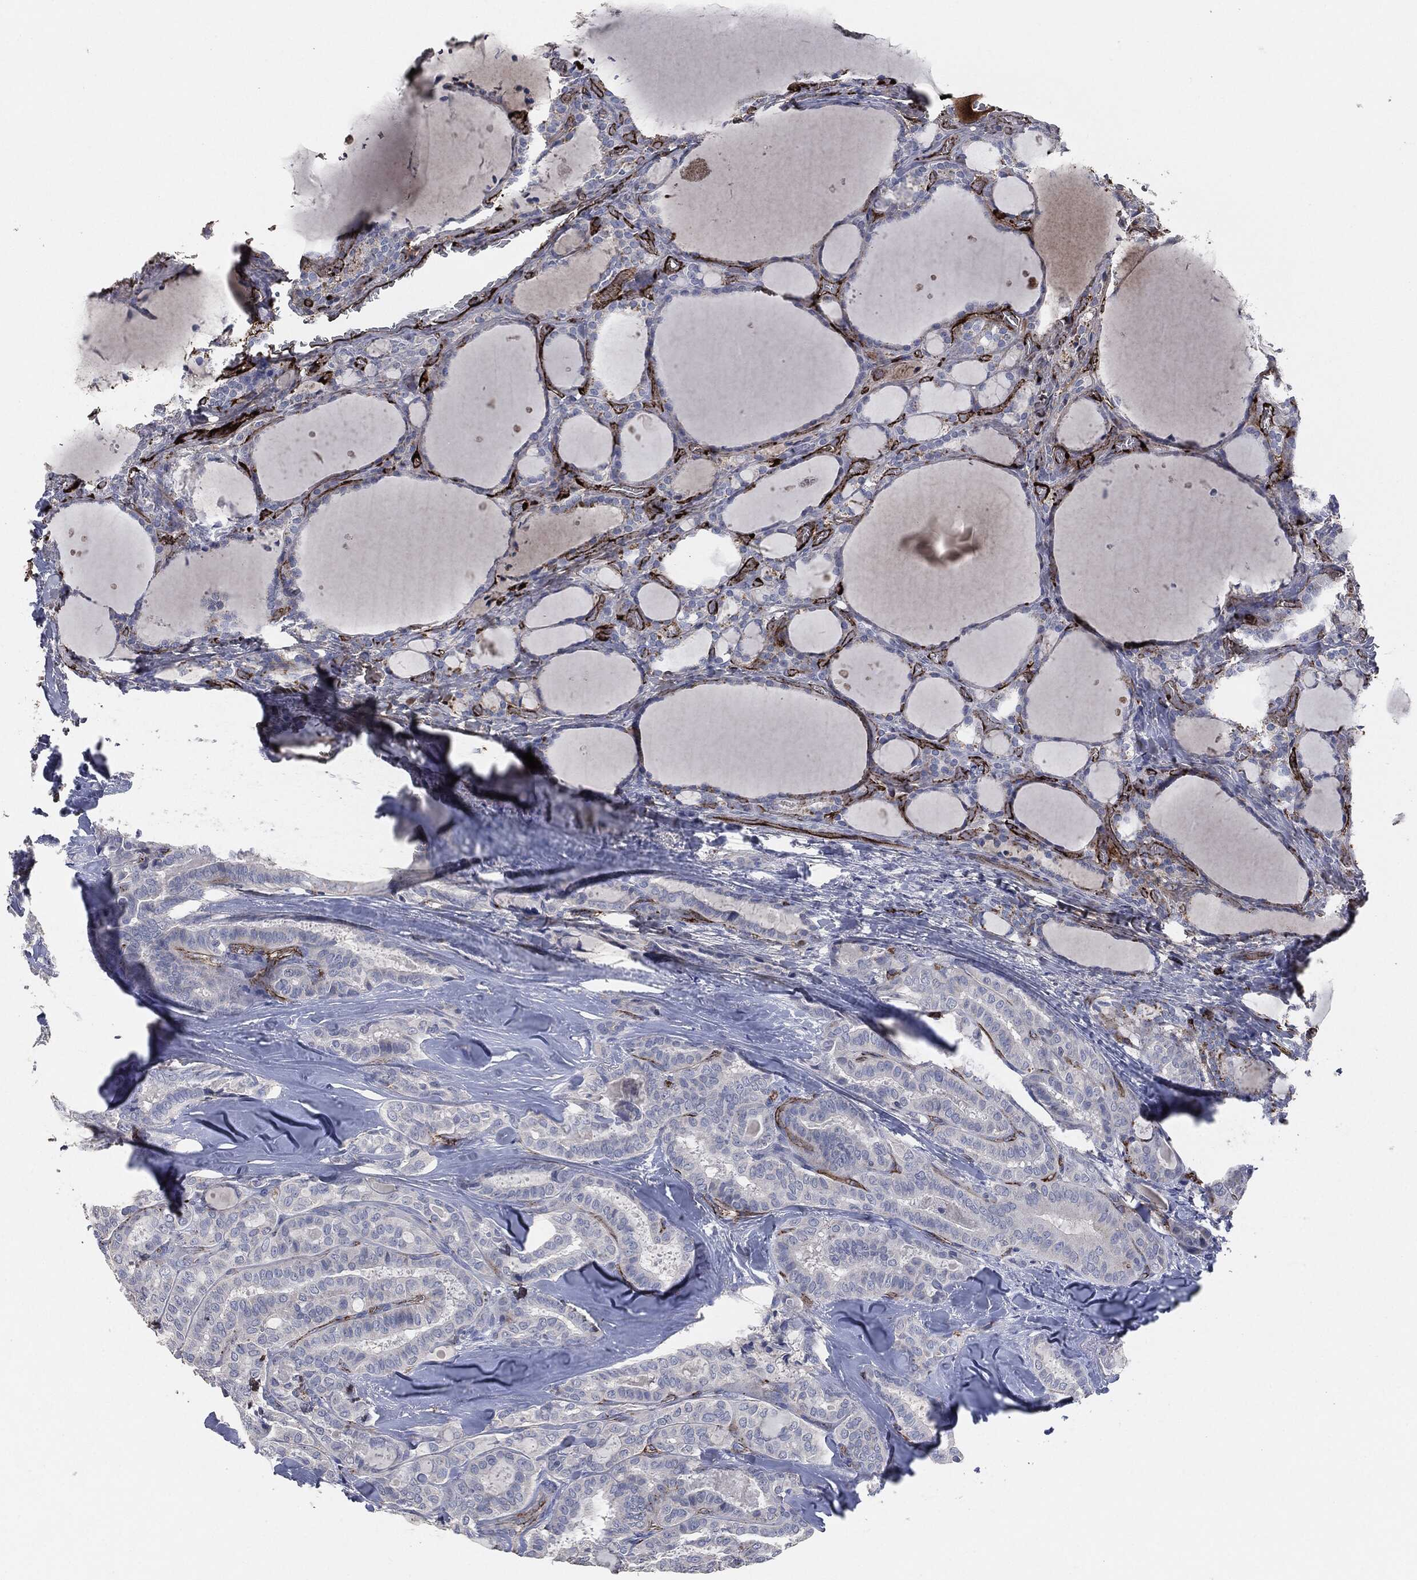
{"staining": {"intensity": "negative", "quantity": "none", "location": "none"}, "tissue": "thyroid cancer", "cell_type": "Tumor cells", "image_type": "cancer", "snomed": [{"axis": "morphology", "description": "Papillary adenocarcinoma, NOS"}, {"axis": "topography", "description": "Thyroid gland"}], "caption": "The histopathology image shows no staining of tumor cells in thyroid cancer.", "gene": "APOB", "patient": {"sex": "female", "age": 39}}